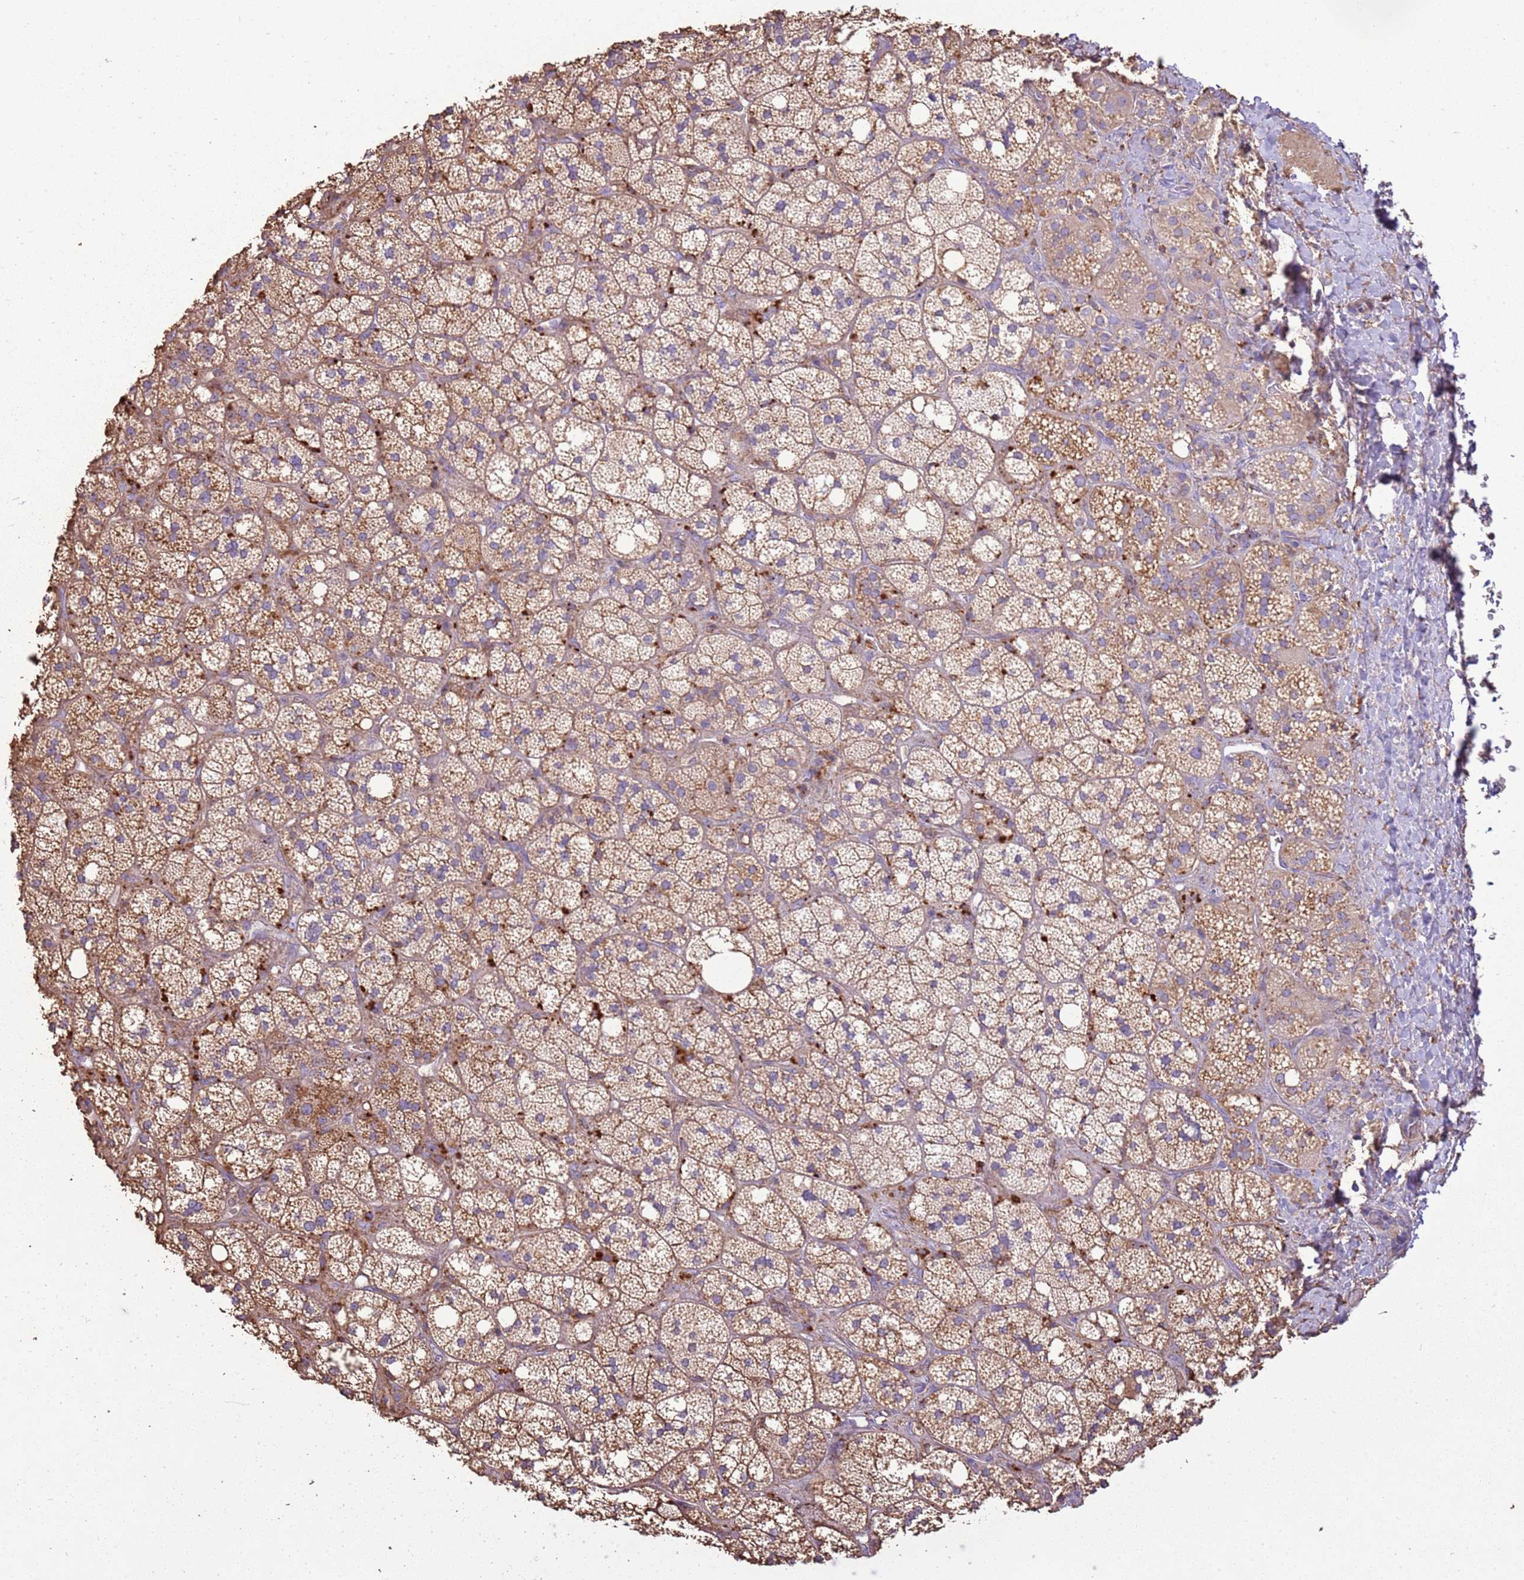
{"staining": {"intensity": "moderate", "quantity": ">75%", "location": "cytoplasmic/membranous"}, "tissue": "adrenal gland", "cell_type": "Glandular cells", "image_type": "normal", "snomed": [{"axis": "morphology", "description": "Normal tissue, NOS"}, {"axis": "topography", "description": "Adrenal gland"}], "caption": "The image reveals immunohistochemical staining of benign adrenal gland. There is moderate cytoplasmic/membranous positivity is seen in approximately >75% of glandular cells. (DAB = brown stain, brightfield microscopy at high magnification).", "gene": "ARL10", "patient": {"sex": "male", "age": 61}}